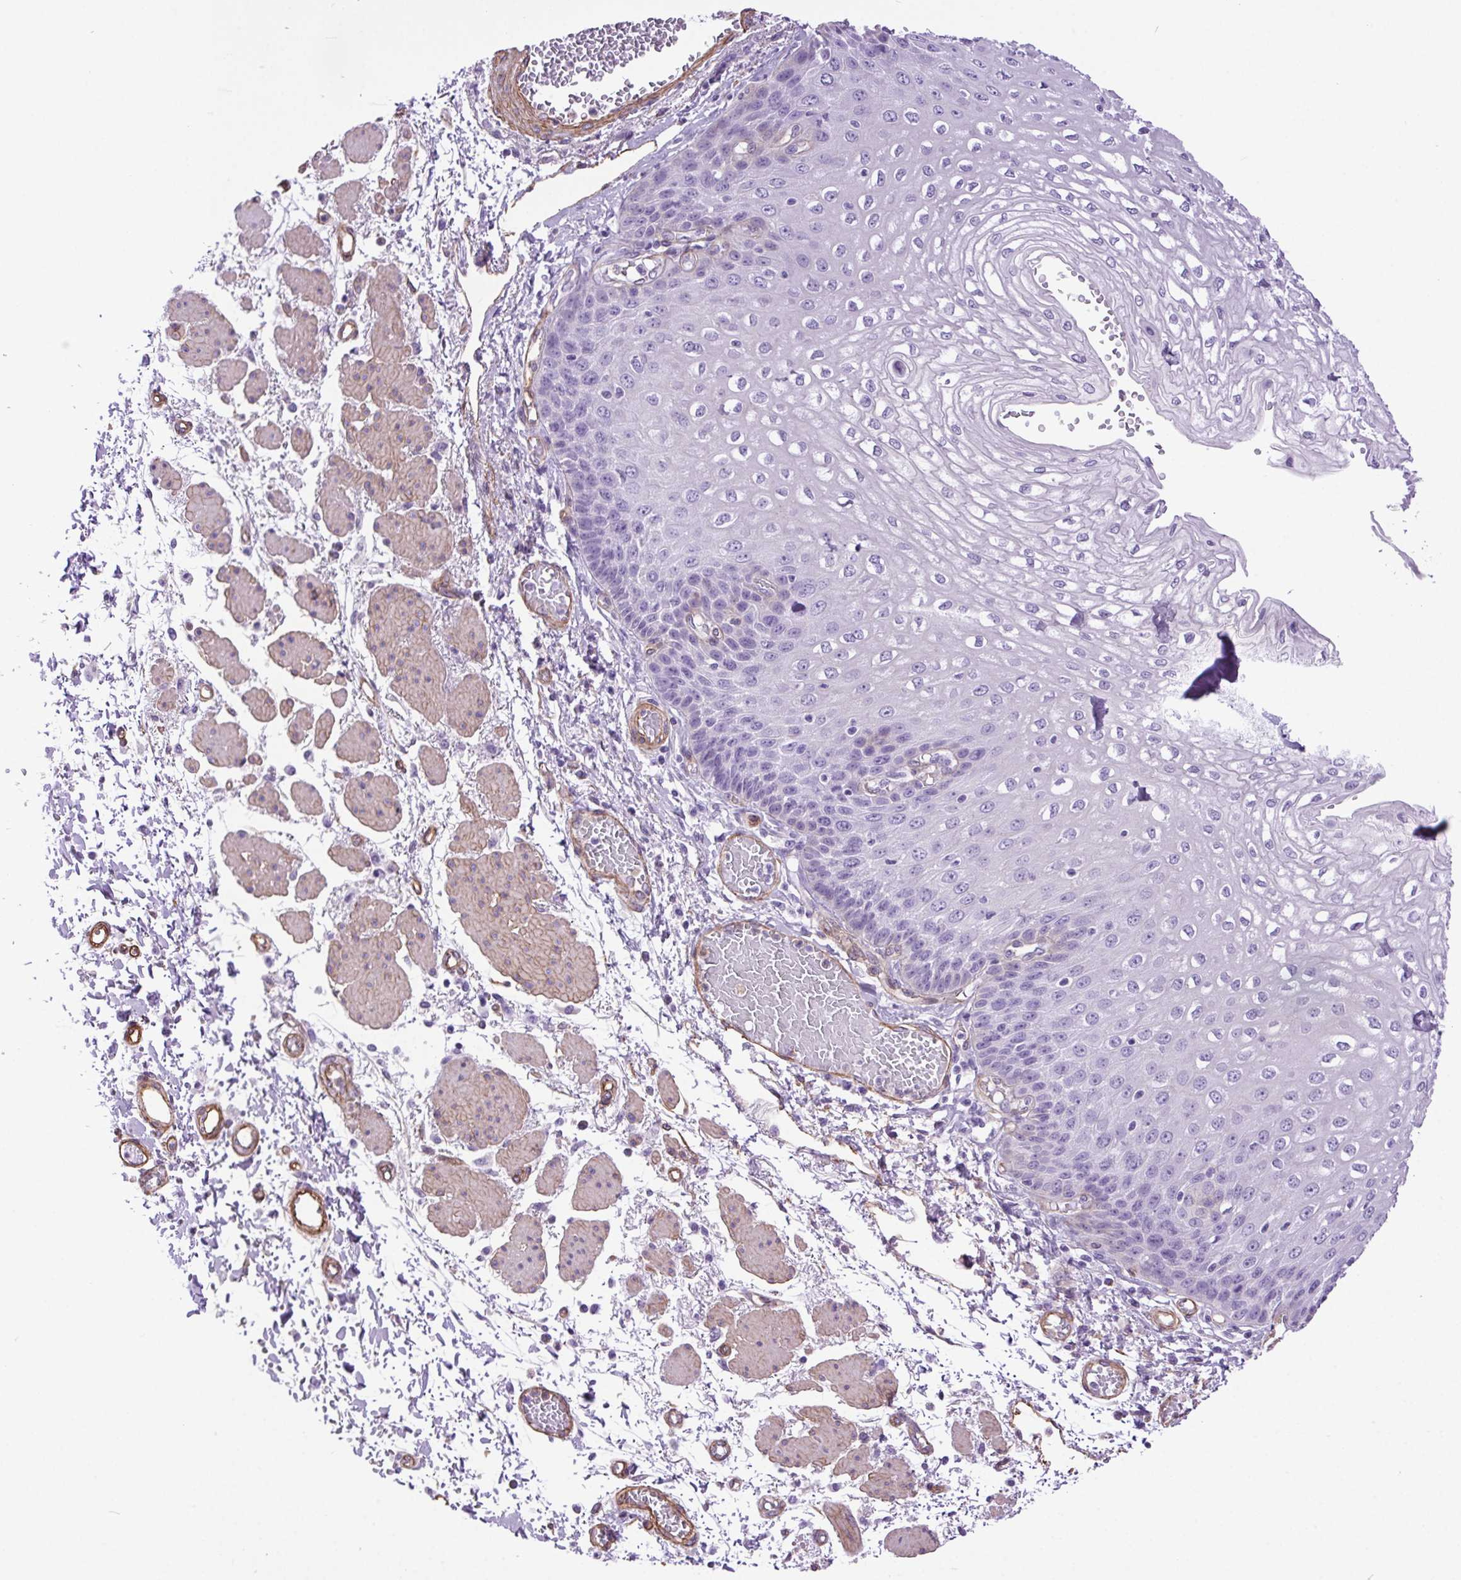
{"staining": {"intensity": "negative", "quantity": "none", "location": "none"}, "tissue": "esophagus", "cell_type": "Squamous epithelial cells", "image_type": "normal", "snomed": [{"axis": "morphology", "description": "Normal tissue, NOS"}, {"axis": "morphology", "description": "Adenocarcinoma, NOS"}, {"axis": "topography", "description": "Esophagus"}], "caption": "Immunohistochemistry photomicrograph of unremarkable esophagus: human esophagus stained with DAB (3,3'-diaminobenzidine) displays no significant protein positivity in squamous epithelial cells.", "gene": "SHCBP1L", "patient": {"sex": "male", "age": 81}}